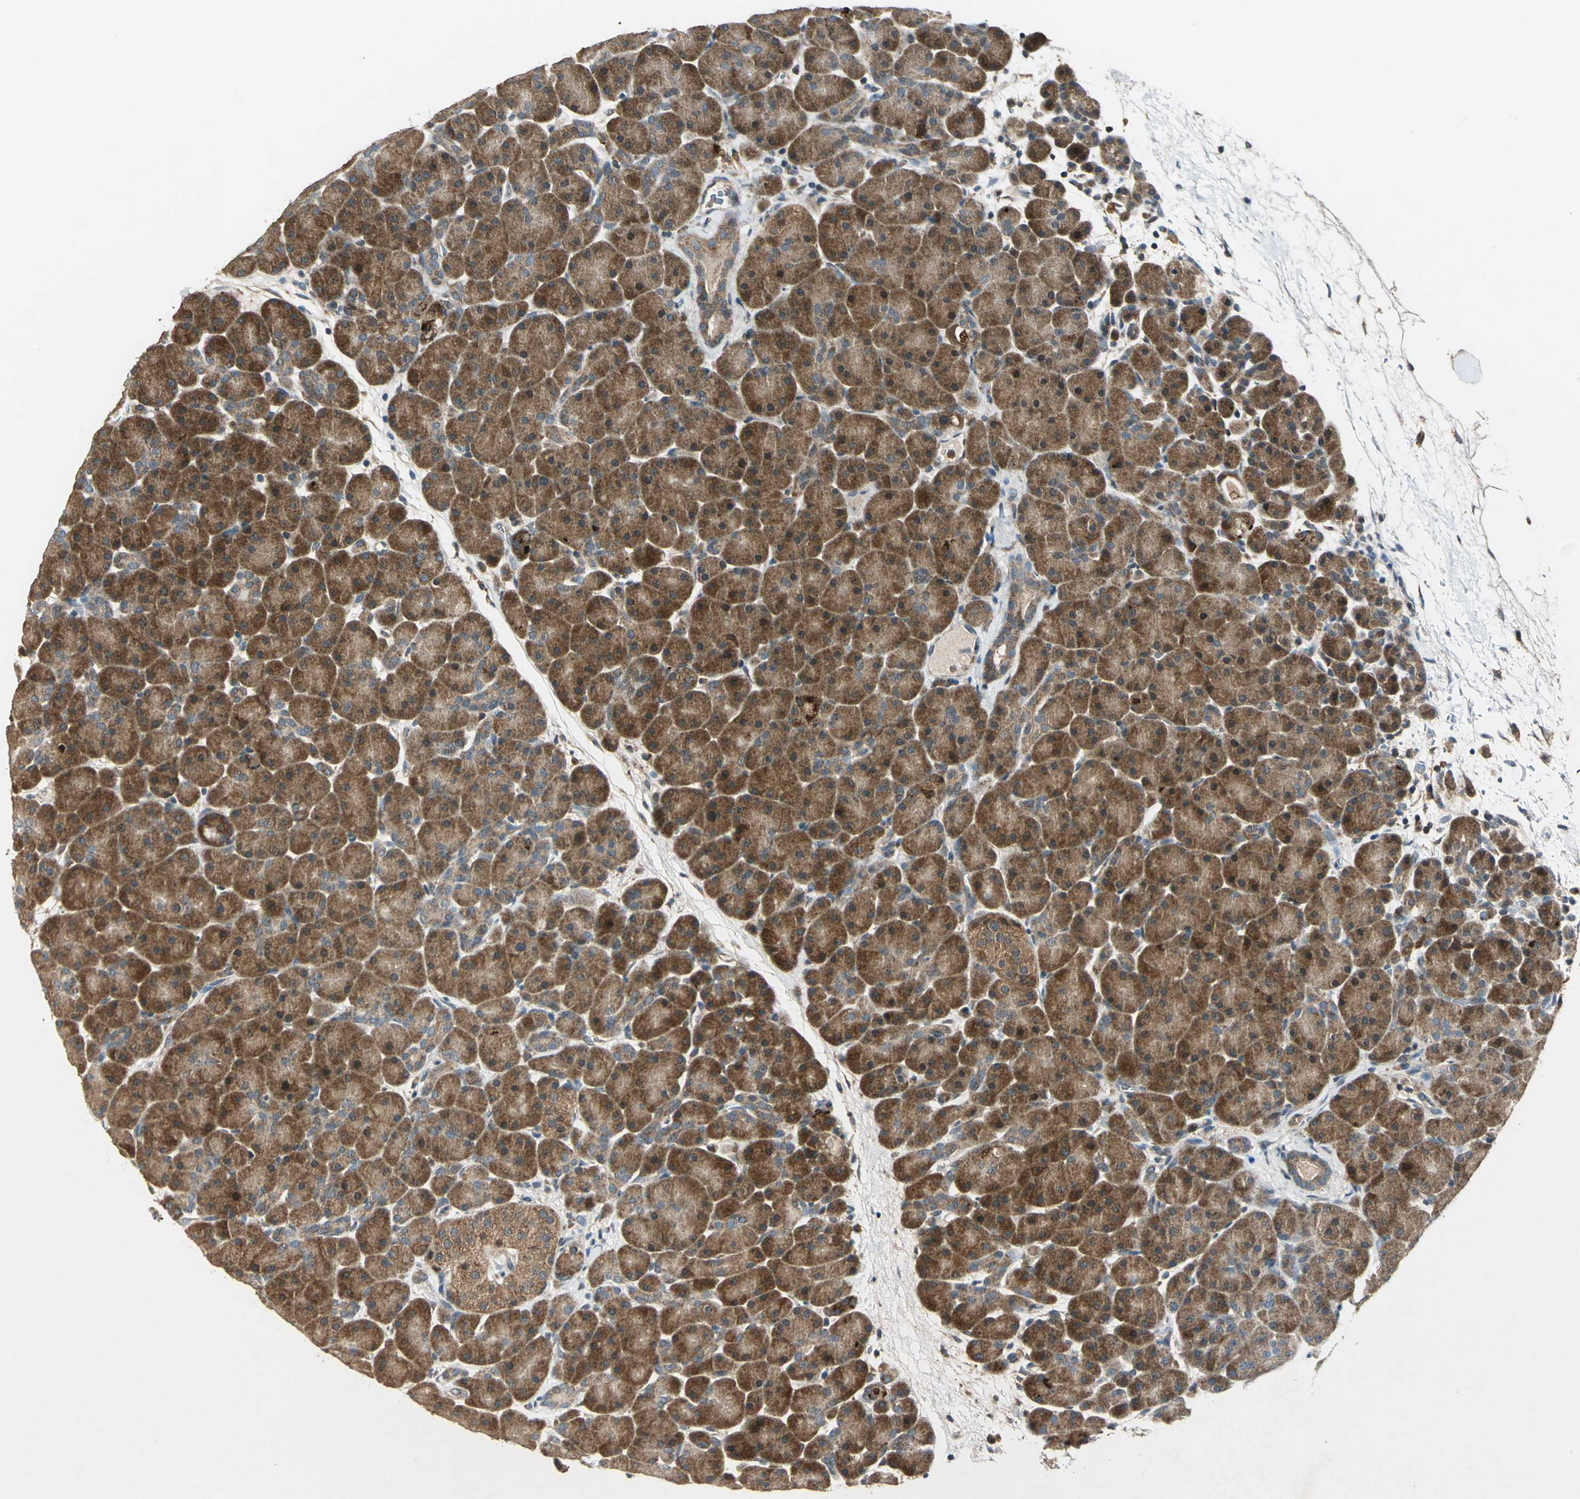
{"staining": {"intensity": "strong", "quantity": ">75%", "location": "cytoplasmic/membranous"}, "tissue": "pancreas", "cell_type": "Exocrine glandular cells", "image_type": "normal", "snomed": [{"axis": "morphology", "description": "Normal tissue, NOS"}, {"axis": "topography", "description": "Pancreas"}], "caption": "Pancreas was stained to show a protein in brown. There is high levels of strong cytoplasmic/membranous positivity in approximately >75% of exocrine glandular cells. The staining was performed using DAB (3,3'-diaminobenzidine) to visualize the protein expression in brown, while the nuclei were stained in blue with hematoxylin (Magnification: 20x).", "gene": "AHSA1", "patient": {"sex": "male", "age": 66}}